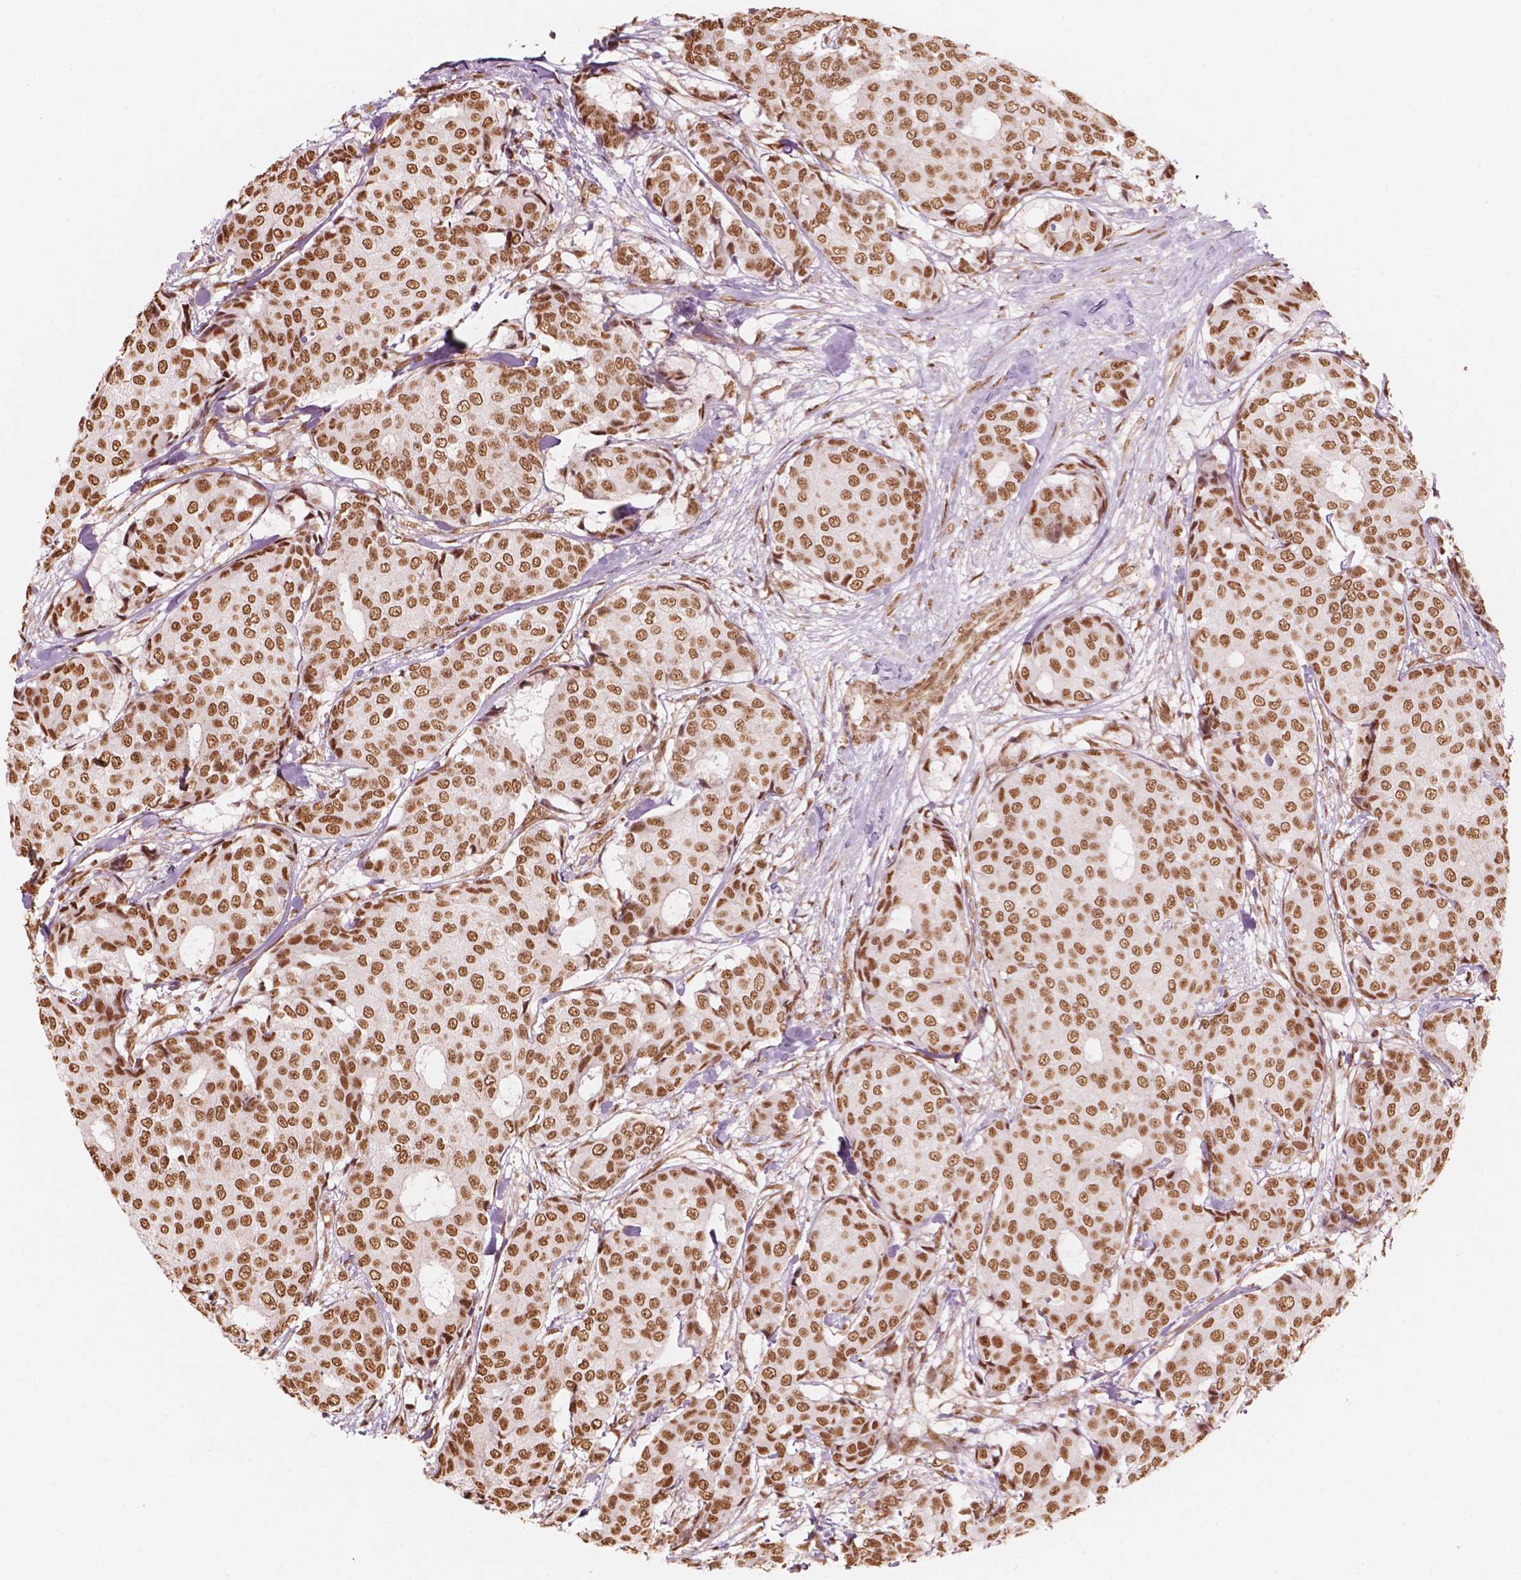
{"staining": {"intensity": "moderate", "quantity": ">75%", "location": "nuclear"}, "tissue": "breast cancer", "cell_type": "Tumor cells", "image_type": "cancer", "snomed": [{"axis": "morphology", "description": "Duct carcinoma"}, {"axis": "topography", "description": "Breast"}], "caption": "Immunohistochemical staining of breast cancer reveals medium levels of moderate nuclear positivity in about >75% of tumor cells. (Brightfield microscopy of DAB IHC at high magnification).", "gene": "GTF3C5", "patient": {"sex": "female", "age": 75}}